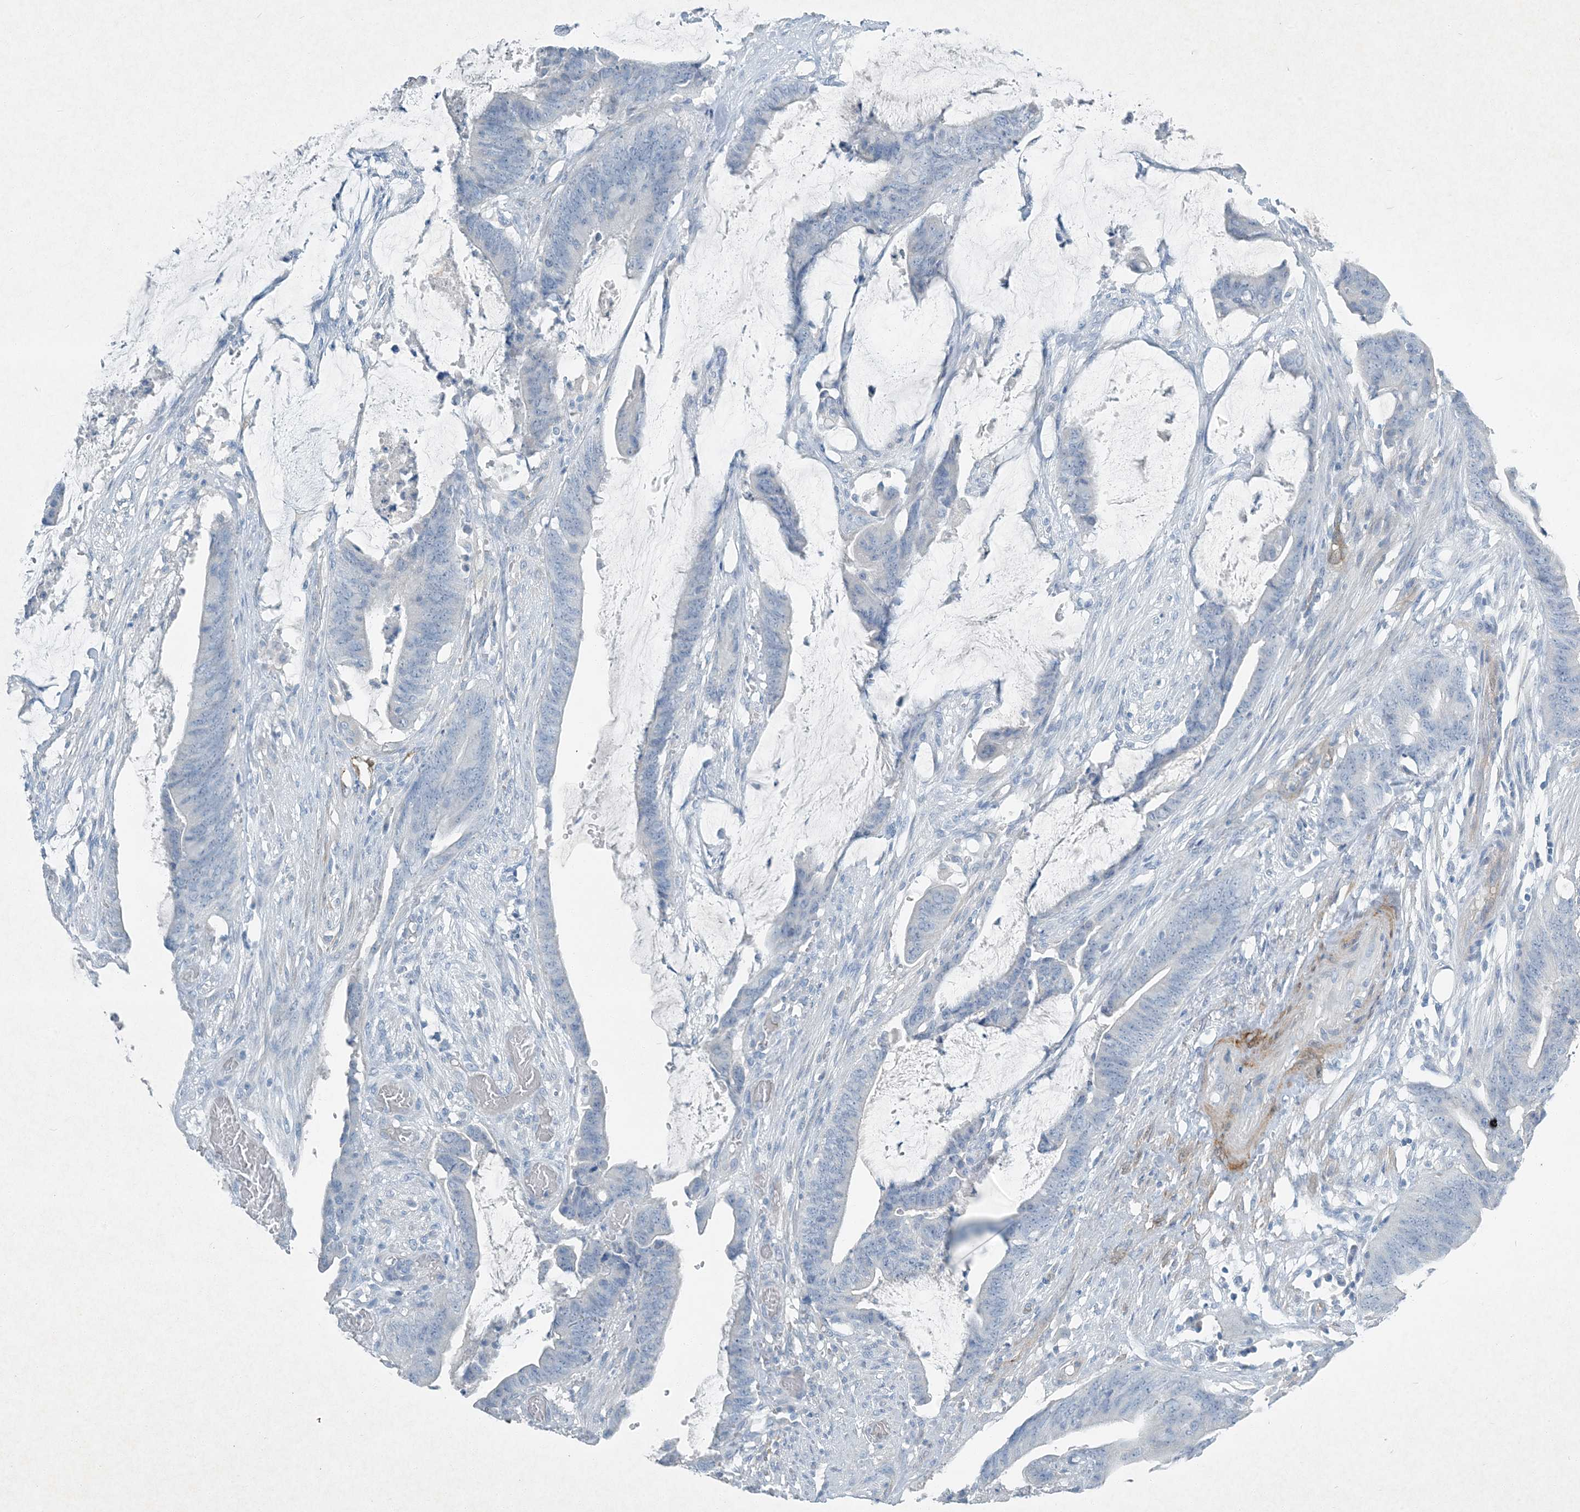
{"staining": {"intensity": "negative", "quantity": "none", "location": "none"}, "tissue": "colorectal cancer", "cell_type": "Tumor cells", "image_type": "cancer", "snomed": [{"axis": "morphology", "description": "Adenocarcinoma, NOS"}, {"axis": "topography", "description": "Rectum"}], "caption": "Protein analysis of adenocarcinoma (colorectal) displays no significant positivity in tumor cells.", "gene": "PGM5", "patient": {"sex": "female", "age": 66}}